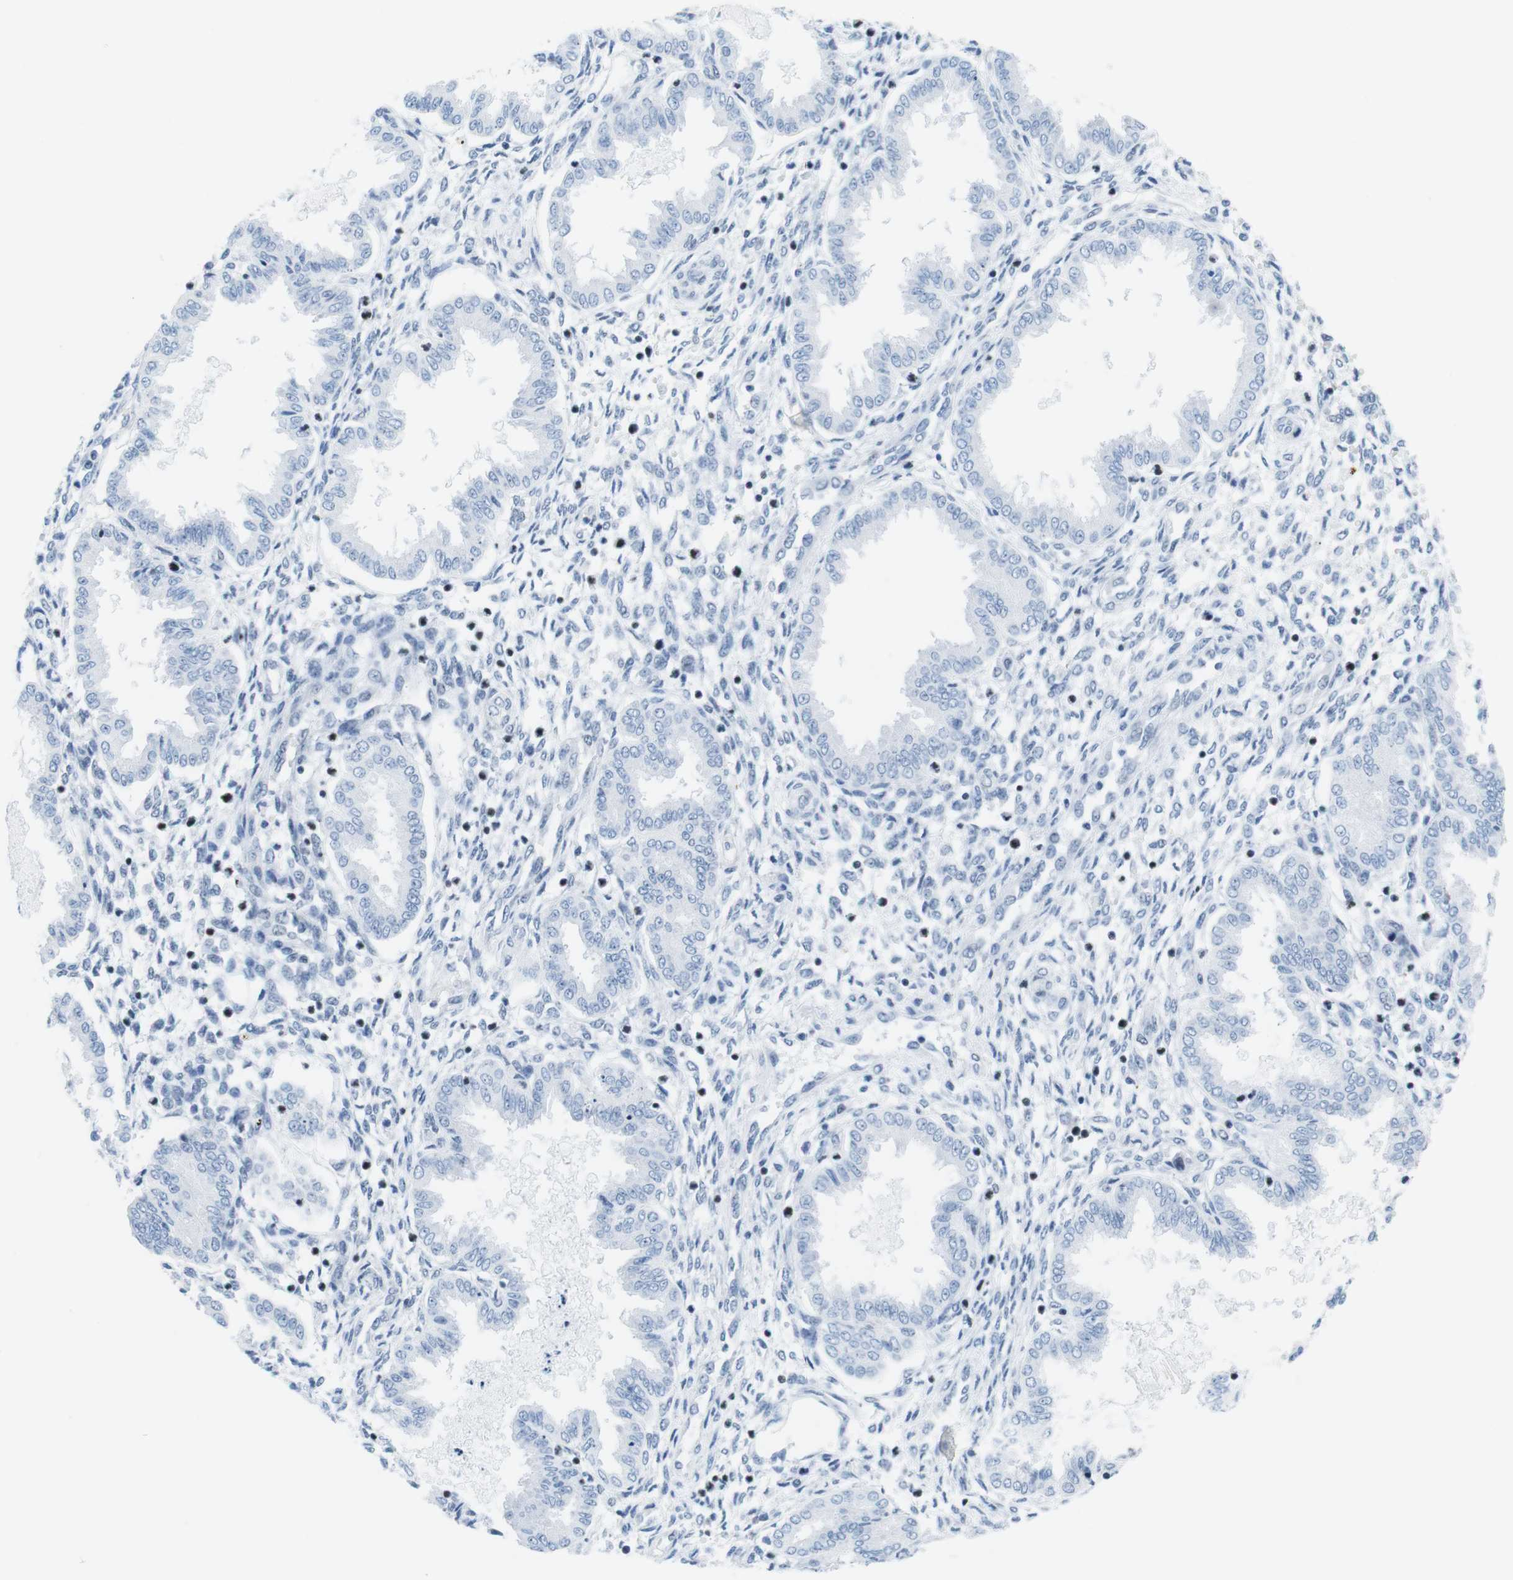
{"staining": {"intensity": "moderate", "quantity": "<25%", "location": "nuclear"}, "tissue": "endometrium", "cell_type": "Cells in endometrial stroma", "image_type": "normal", "snomed": [{"axis": "morphology", "description": "Normal tissue, NOS"}, {"axis": "topography", "description": "Endometrium"}], "caption": "Immunohistochemistry of benign endometrium displays low levels of moderate nuclear positivity in approximately <25% of cells in endometrial stroma.", "gene": "NIFK", "patient": {"sex": "female", "age": 33}}